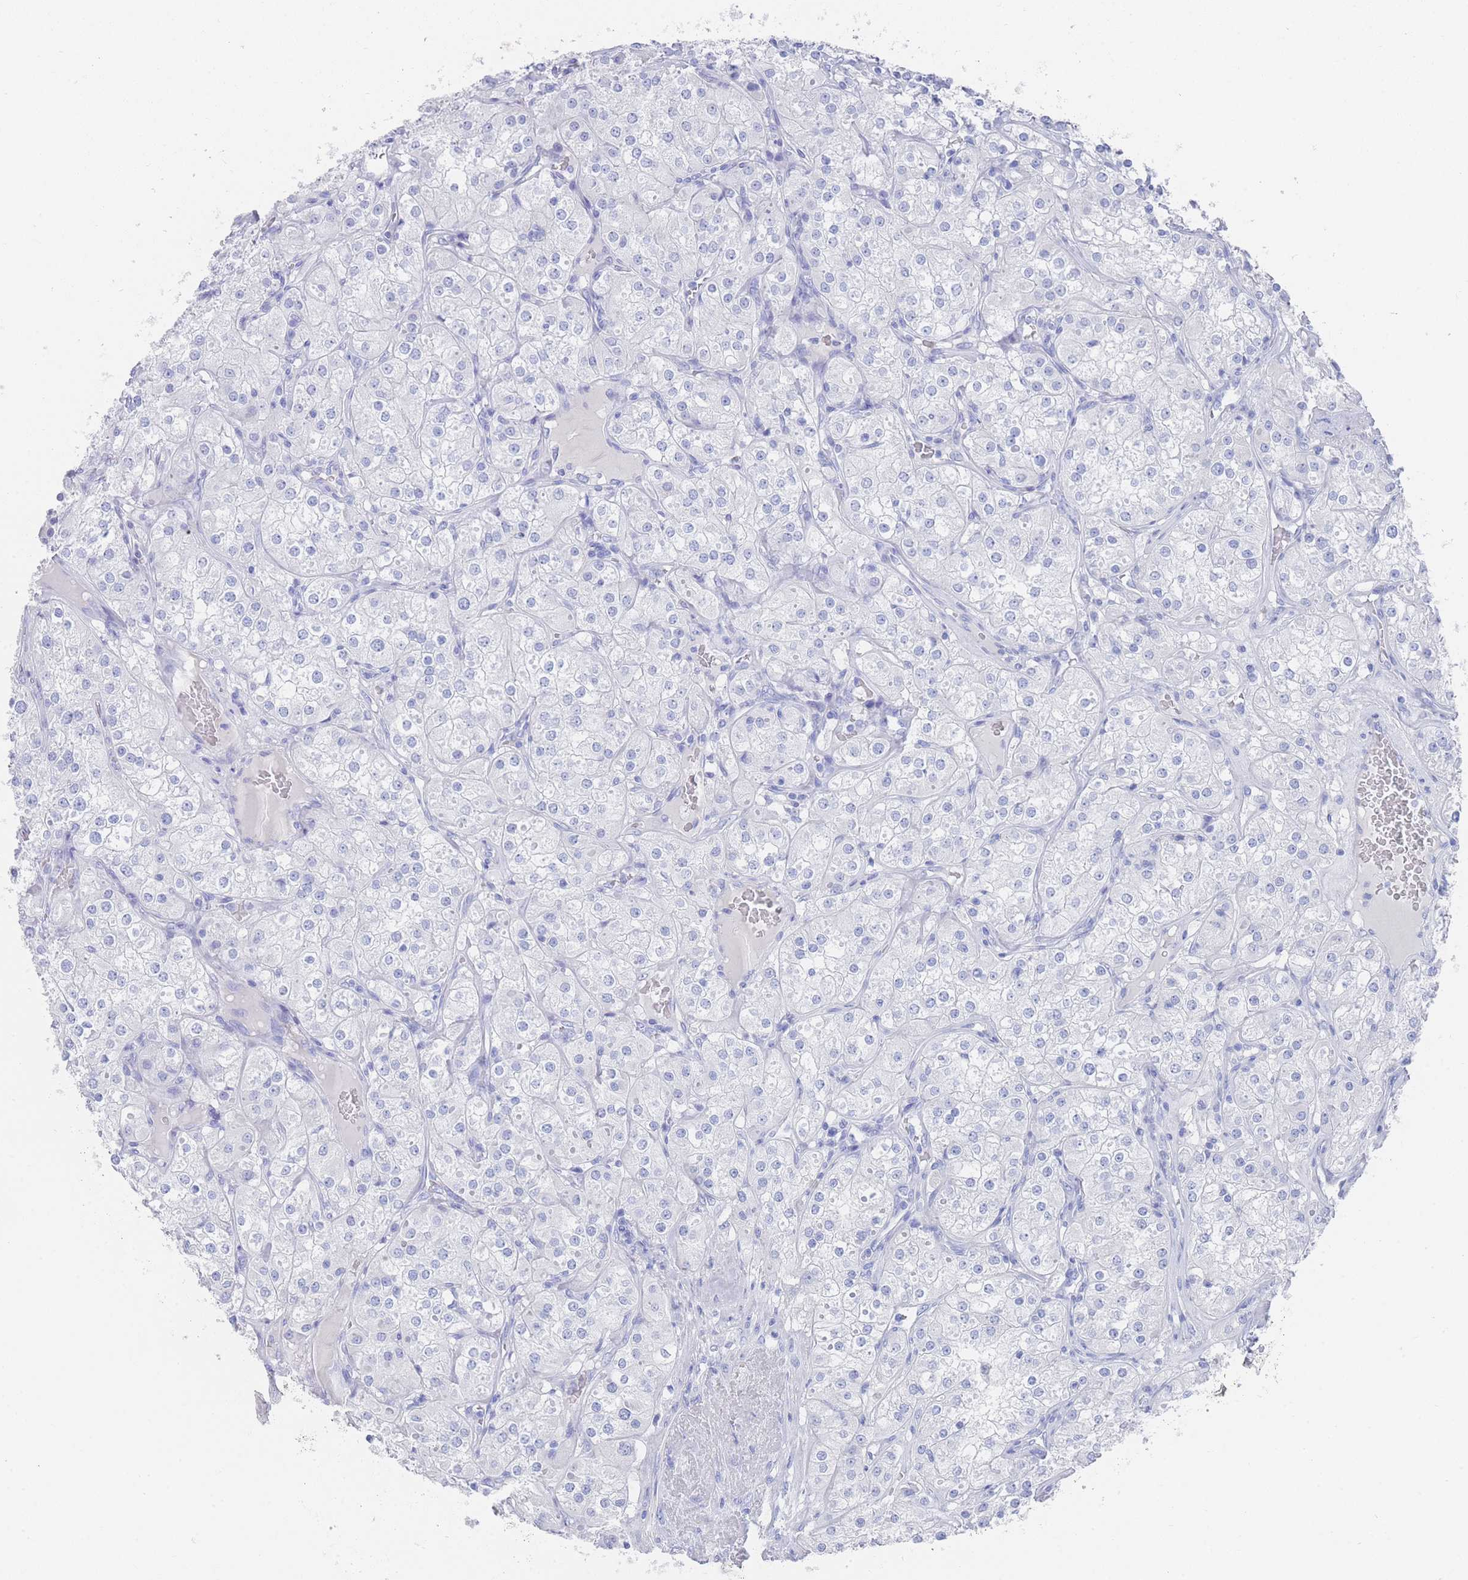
{"staining": {"intensity": "negative", "quantity": "none", "location": "none"}, "tissue": "renal cancer", "cell_type": "Tumor cells", "image_type": "cancer", "snomed": [{"axis": "morphology", "description": "Adenocarcinoma, NOS"}, {"axis": "topography", "description": "Kidney"}], "caption": "Tumor cells show no significant protein staining in renal cancer. (Stains: DAB IHC with hematoxylin counter stain, Microscopy: brightfield microscopy at high magnification).", "gene": "LRRC37A", "patient": {"sex": "male", "age": 77}}